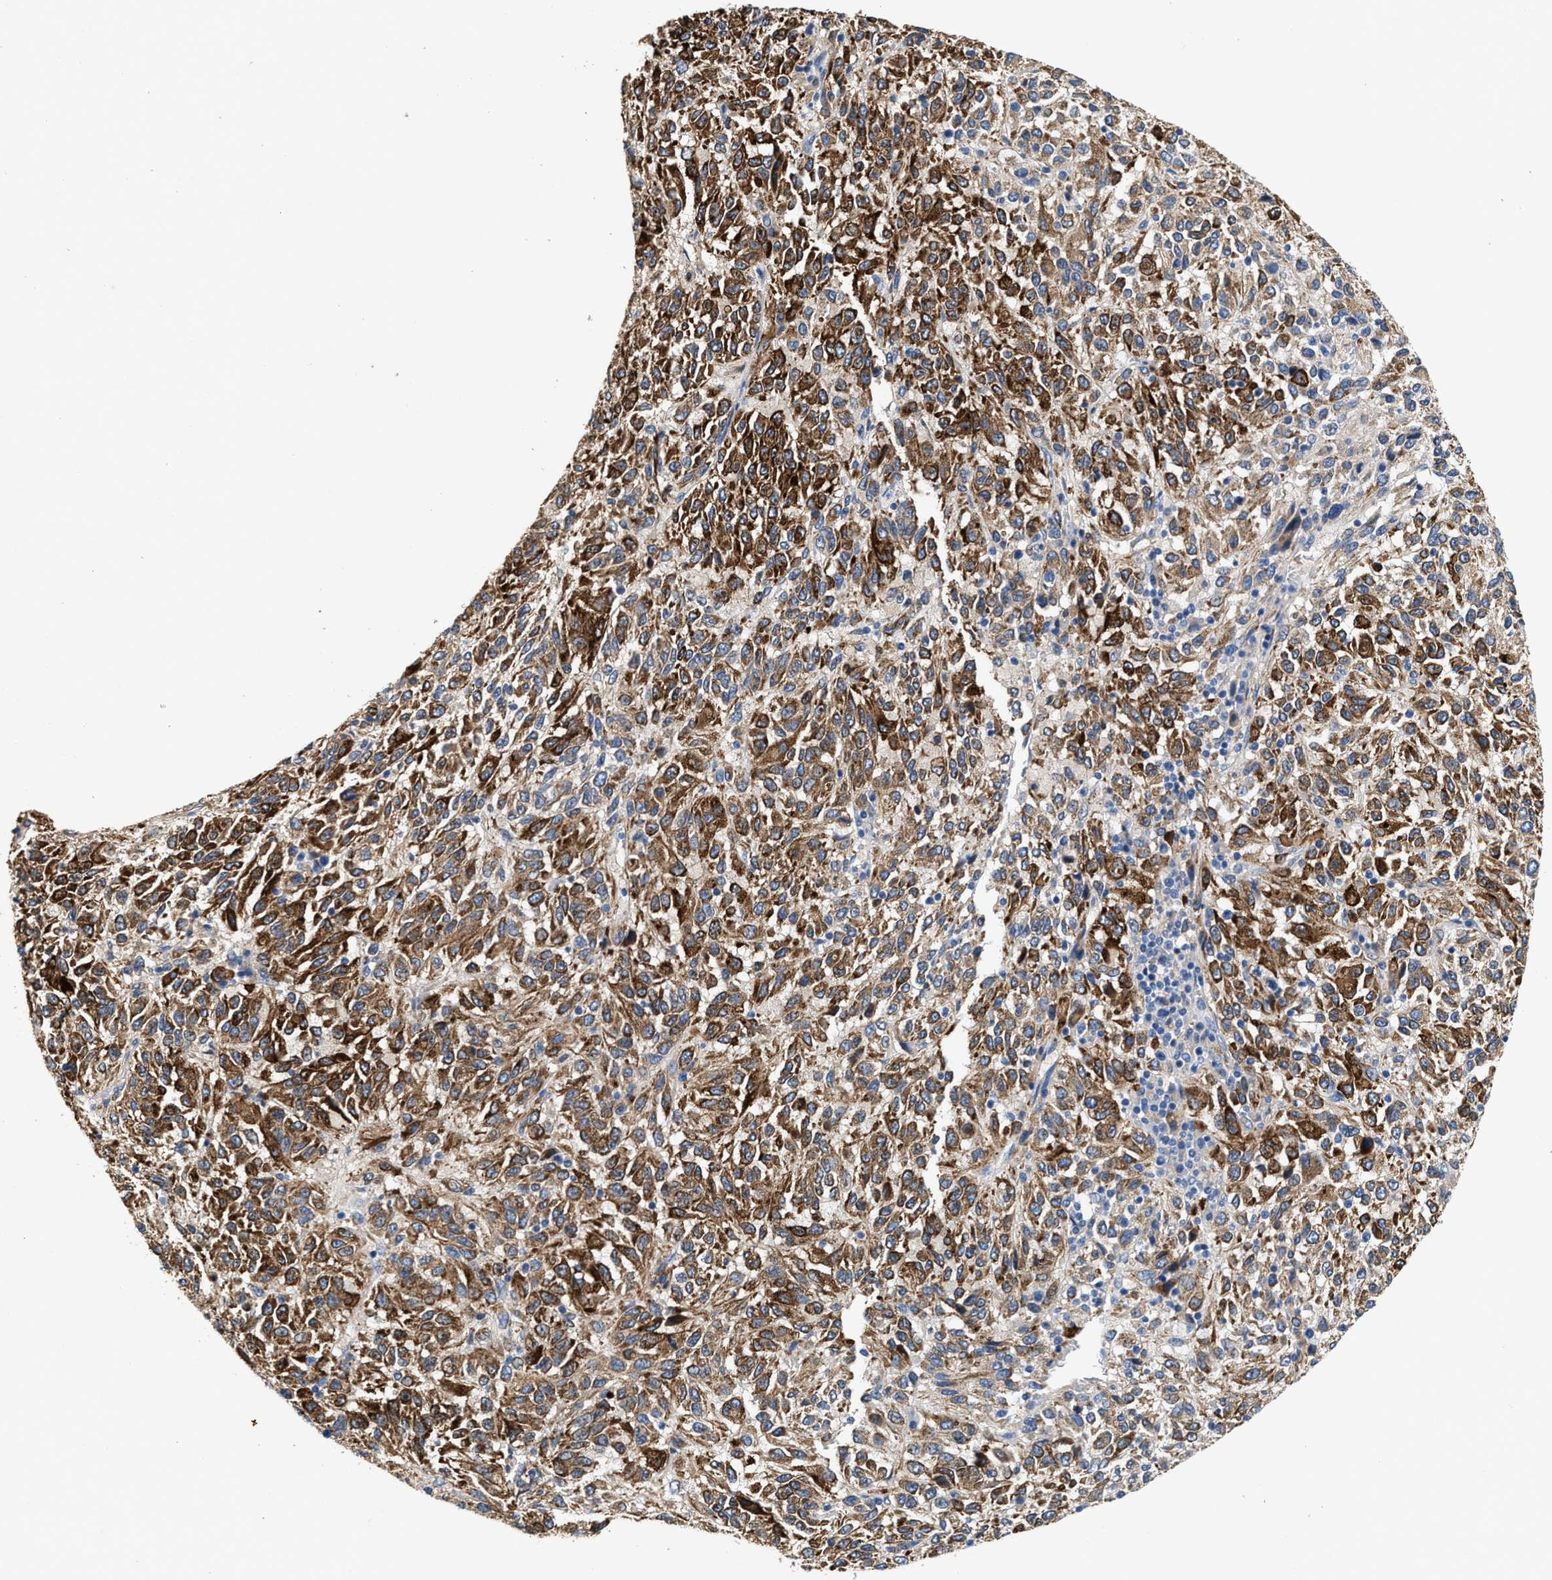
{"staining": {"intensity": "moderate", "quantity": ">75%", "location": "cytoplasmic/membranous"}, "tissue": "melanoma", "cell_type": "Tumor cells", "image_type": "cancer", "snomed": [{"axis": "morphology", "description": "Malignant melanoma, Metastatic site"}, {"axis": "topography", "description": "Lung"}], "caption": "A histopathology image of melanoma stained for a protein exhibits moderate cytoplasmic/membranous brown staining in tumor cells.", "gene": "PEG10", "patient": {"sex": "male", "age": 64}}